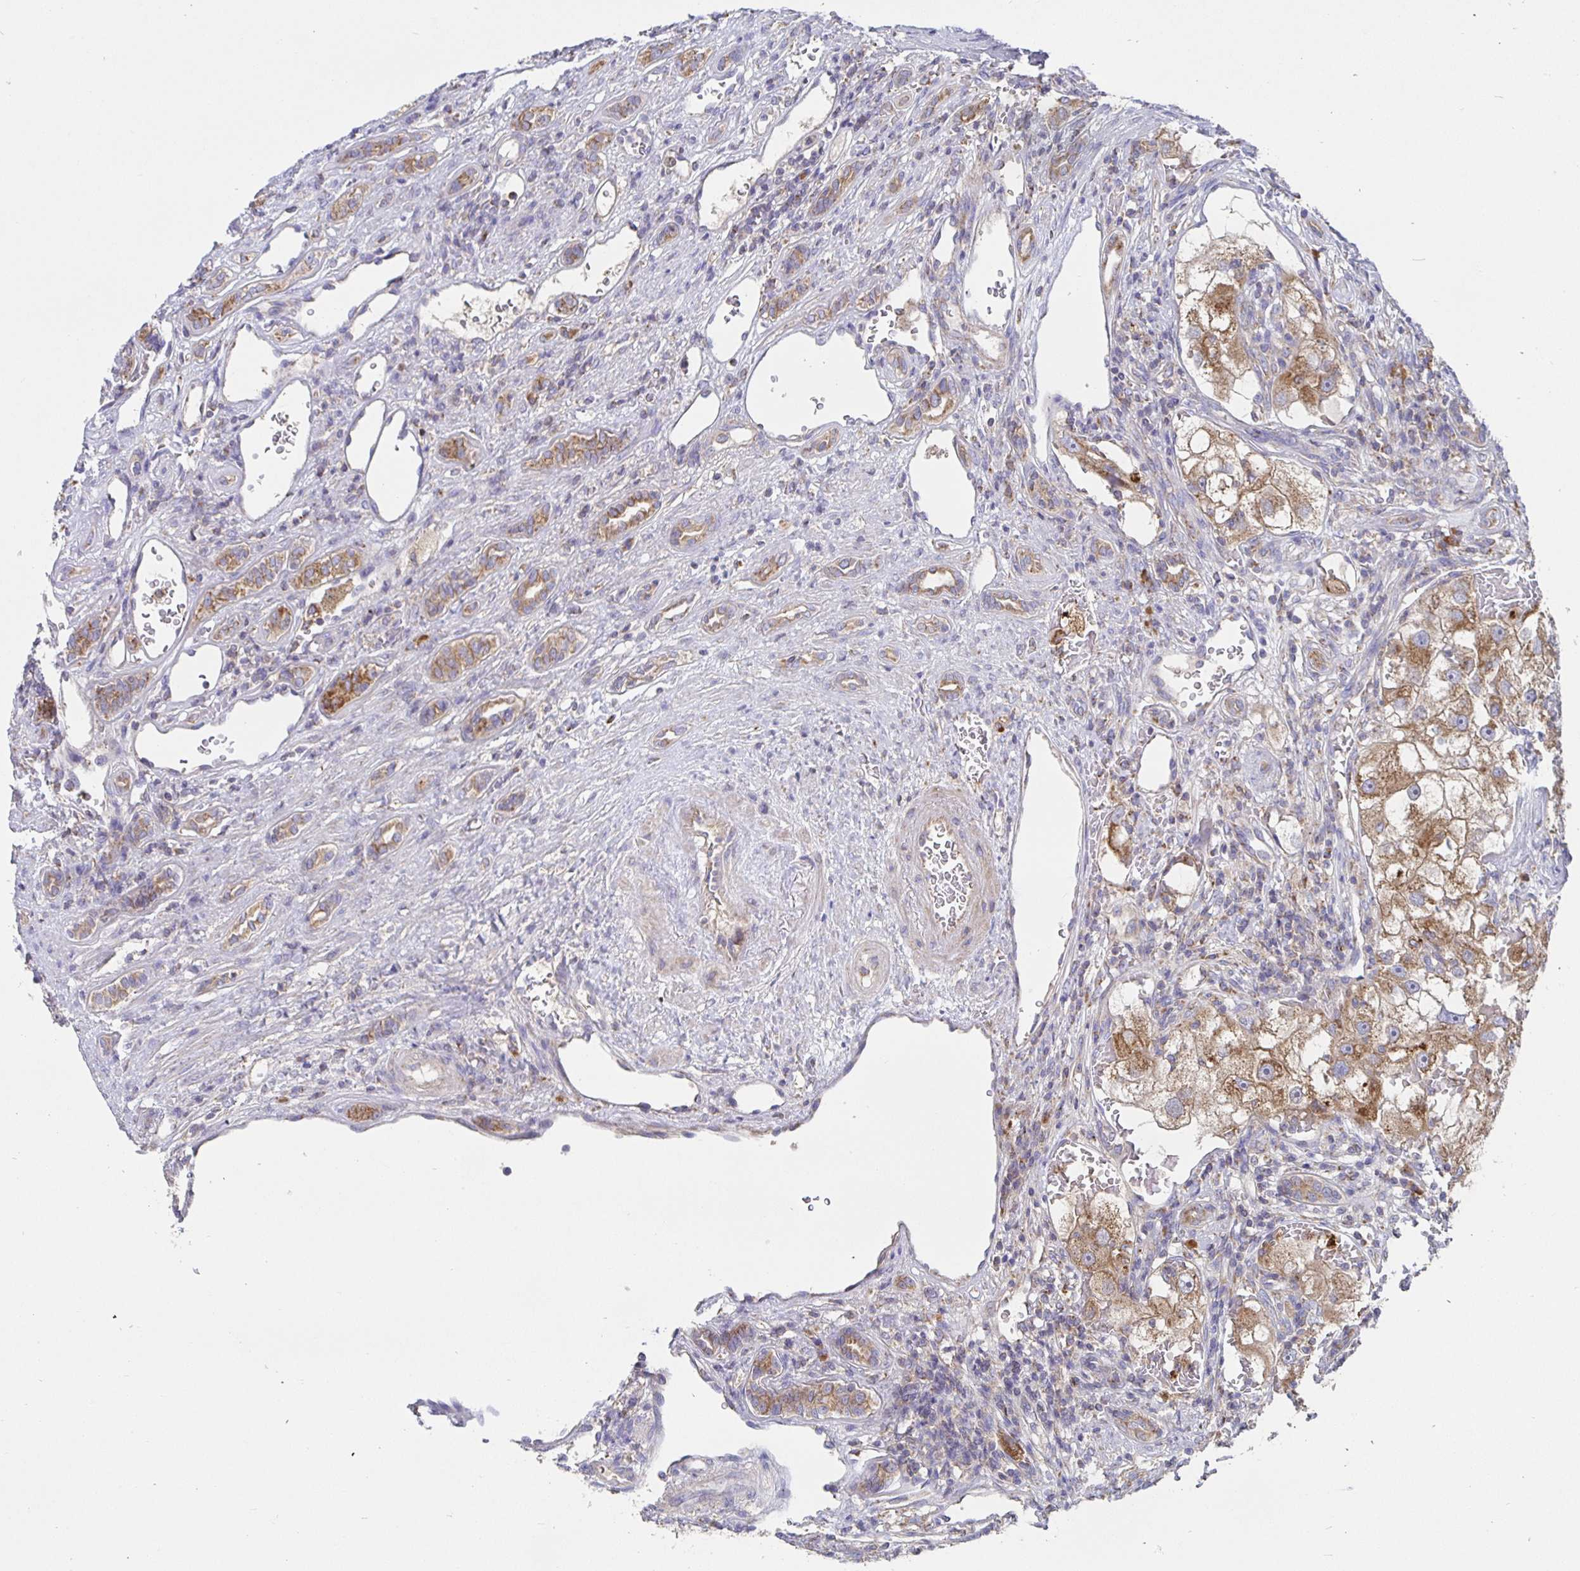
{"staining": {"intensity": "moderate", "quantity": ">75%", "location": "cytoplasmic/membranous"}, "tissue": "renal cancer", "cell_type": "Tumor cells", "image_type": "cancer", "snomed": [{"axis": "morphology", "description": "Adenocarcinoma, NOS"}, {"axis": "topography", "description": "Kidney"}], "caption": "An image of human renal adenocarcinoma stained for a protein displays moderate cytoplasmic/membranous brown staining in tumor cells. (DAB (3,3'-diaminobenzidine) IHC with brightfield microscopy, high magnification).", "gene": "PRDX3", "patient": {"sex": "male", "age": 63}}